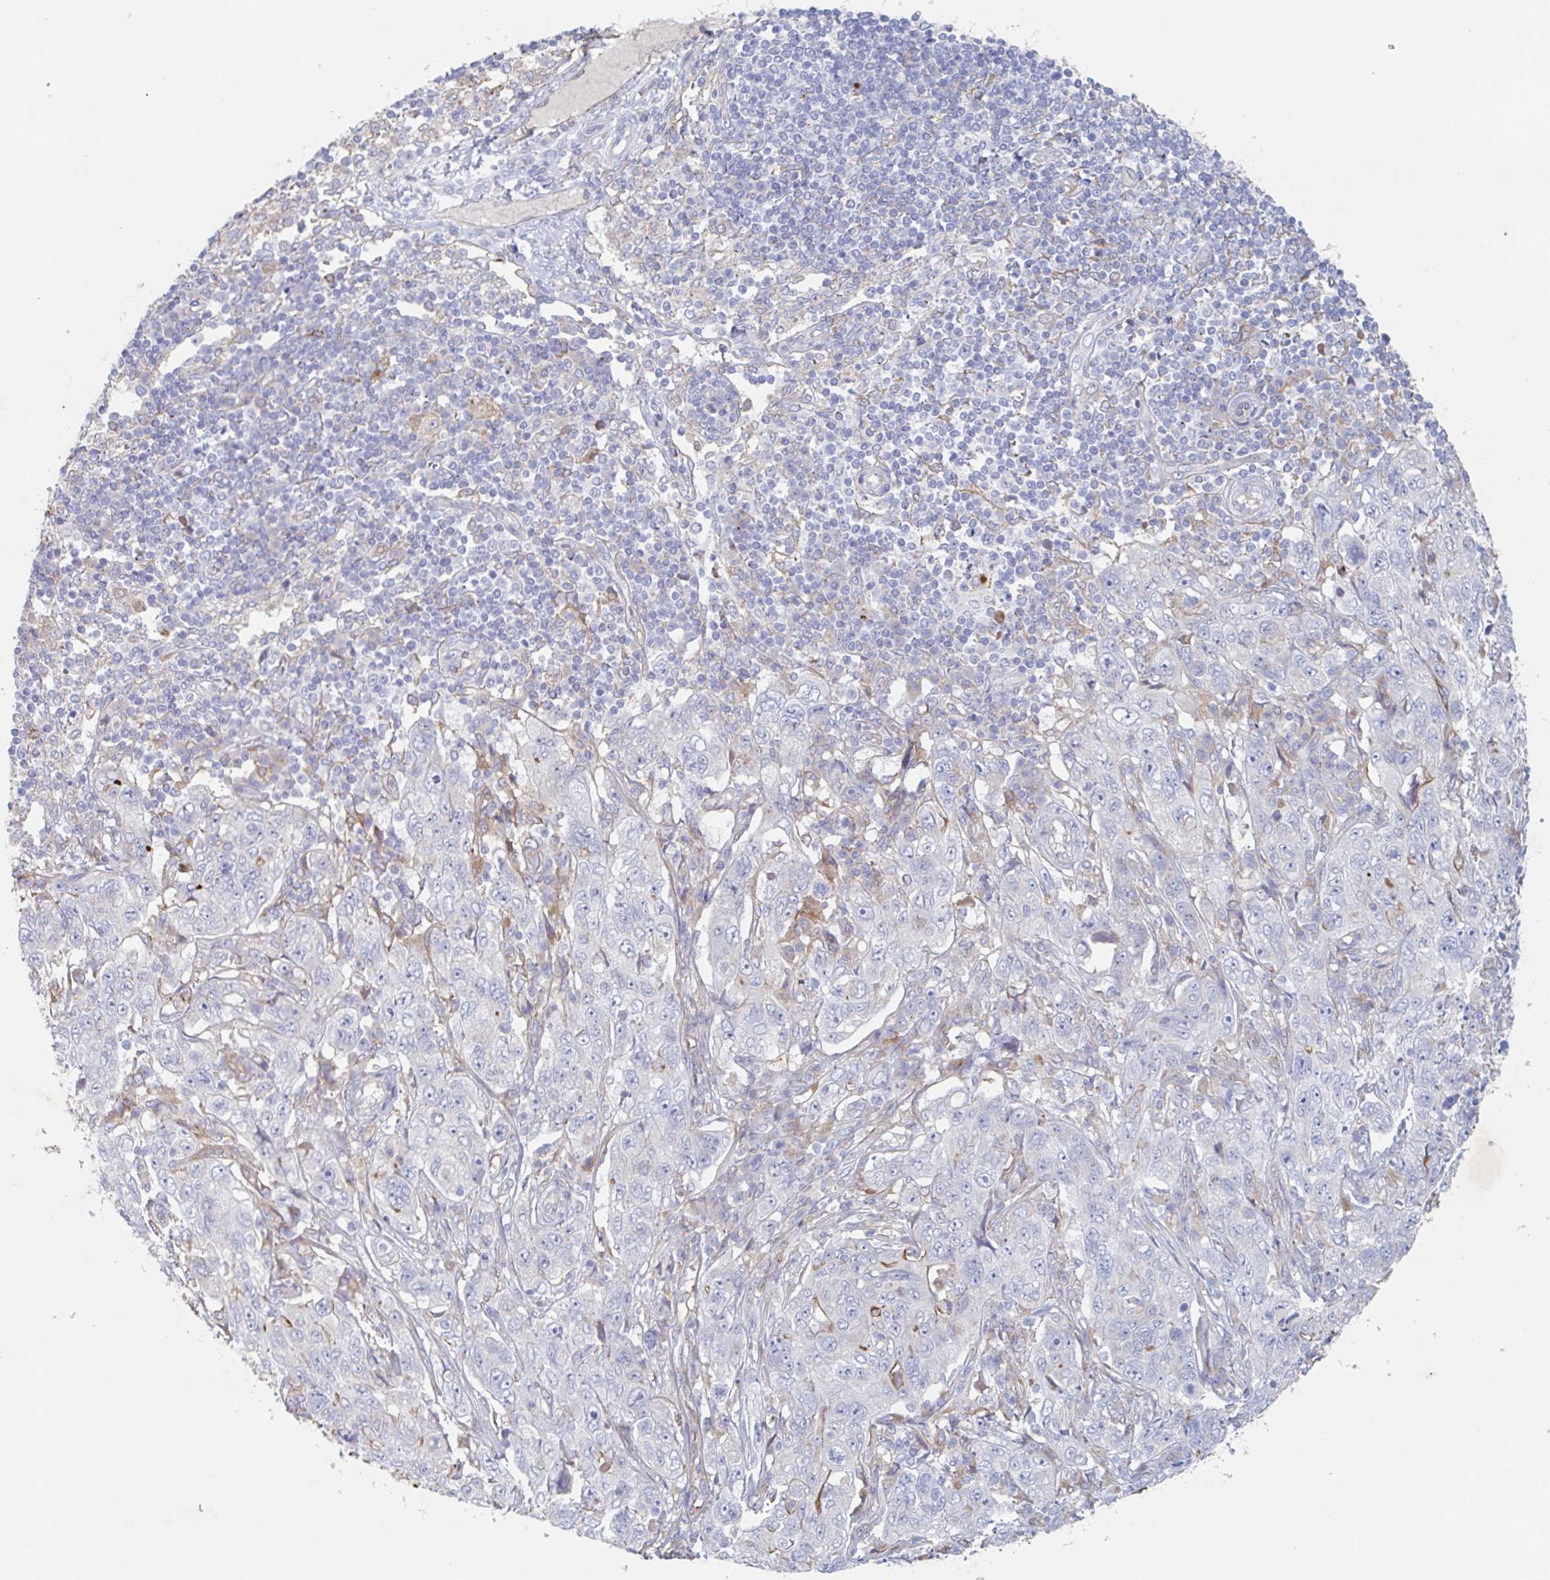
{"staining": {"intensity": "negative", "quantity": "none", "location": "none"}, "tissue": "pancreatic cancer", "cell_type": "Tumor cells", "image_type": "cancer", "snomed": [{"axis": "morphology", "description": "Adenocarcinoma, NOS"}, {"axis": "topography", "description": "Pancreas"}], "caption": "Tumor cells show no significant protein staining in pancreatic adenocarcinoma.", "gene": "MANBA", "patient": {"sex": "male", "age": 68}}